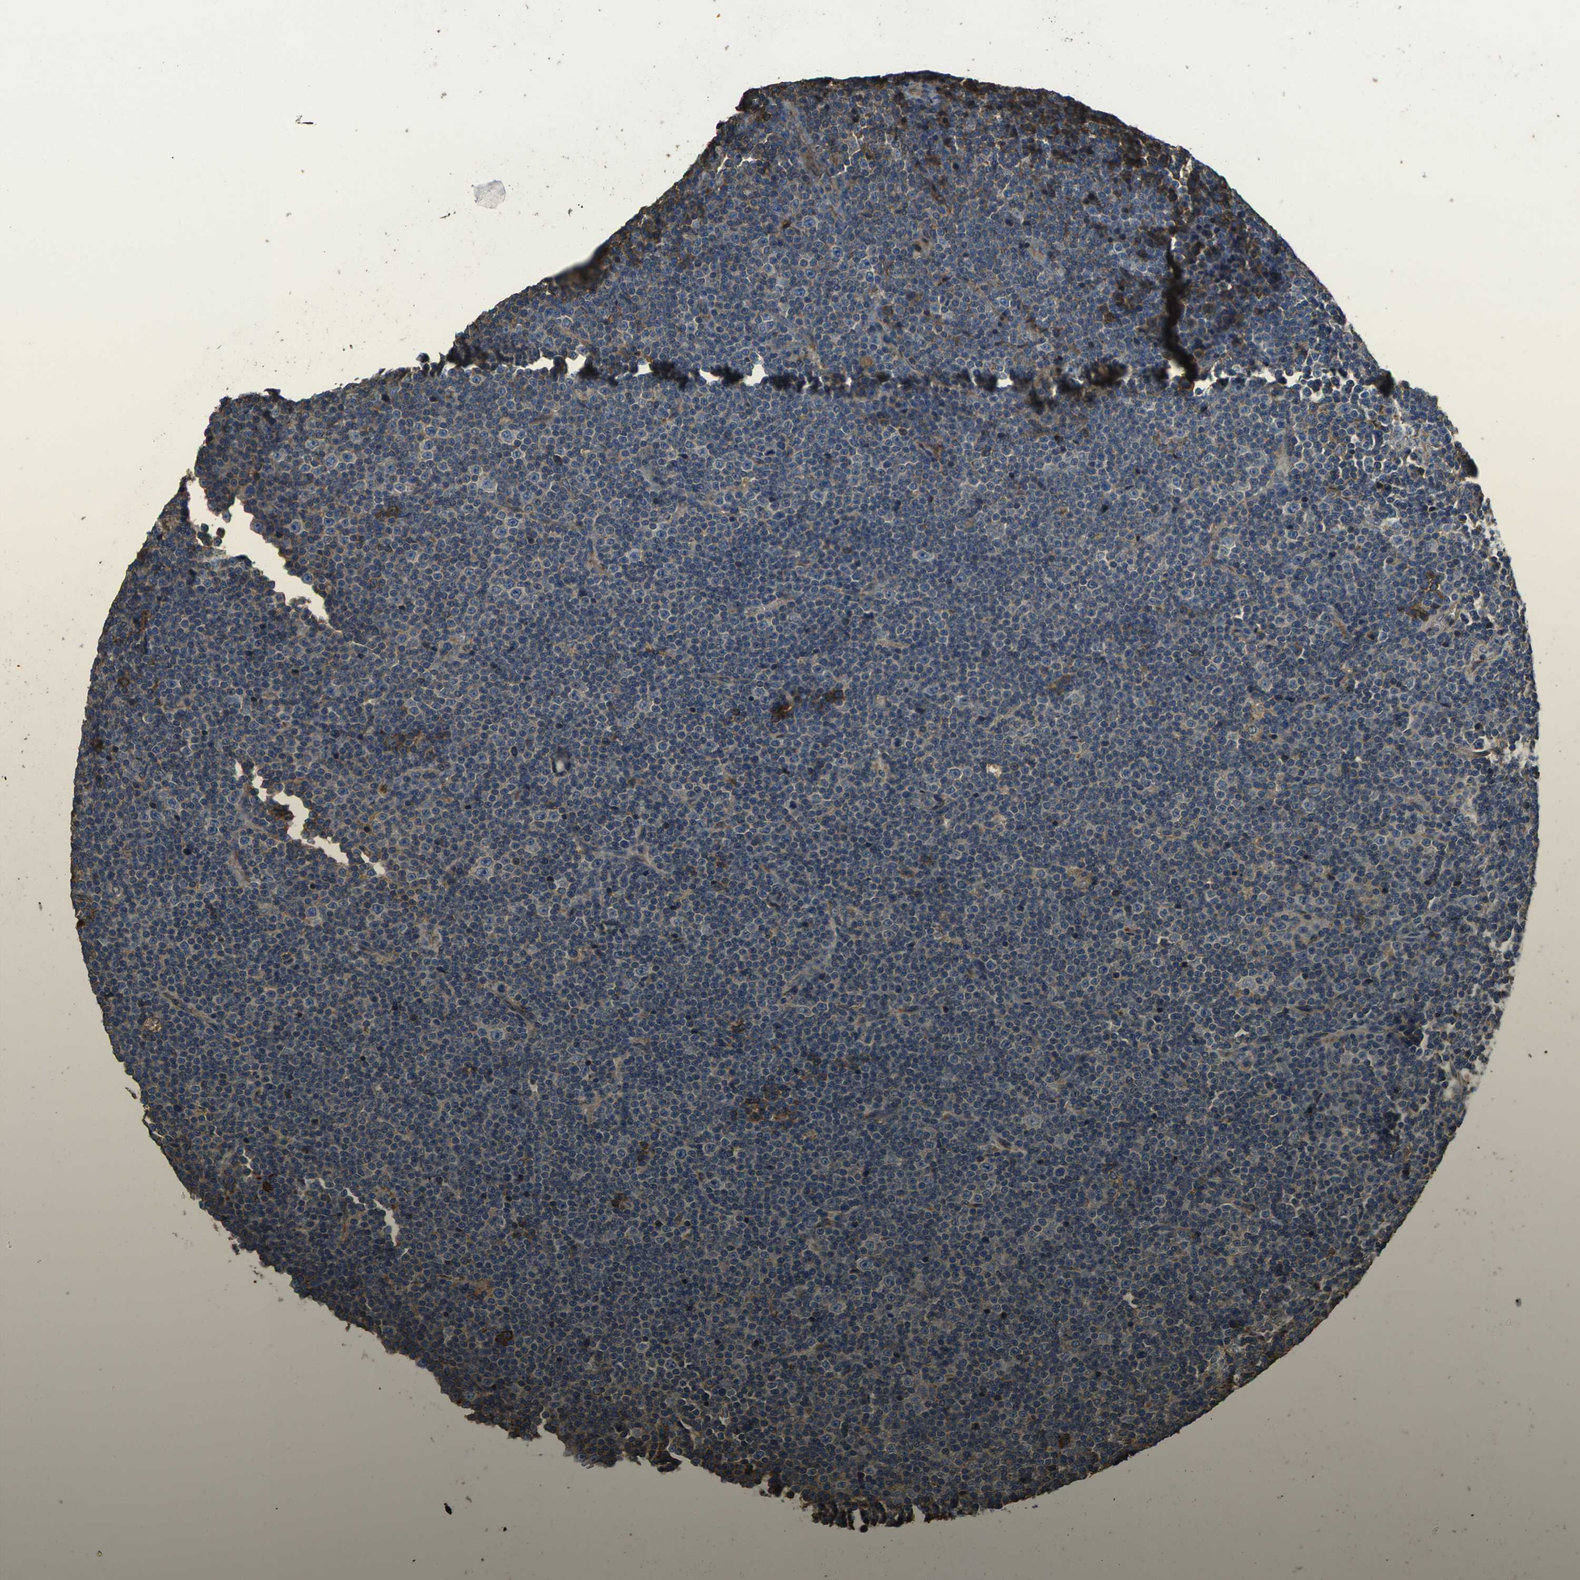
{"staining": {"intensity": "weak", "quantity": "<25%", "location": "cytoplasmic/membranous"}, "tissue": "lymphoma", "cell_type": "Tumor cells", "image_type": "cancer", "snomed": [{"axis": "morphology", "description": "Malignant lymphoma, non-Hodgkin's type, Low grade"}, {"axis": "topography", "description": "Lymph node"}], "caption": "Tumor cells are negative for protein expression in human low-grade malignant lymphoma, non-Hodgkin's type.", "gene": "HSPG2", "patient": {"sex": "female", "age": 67}}